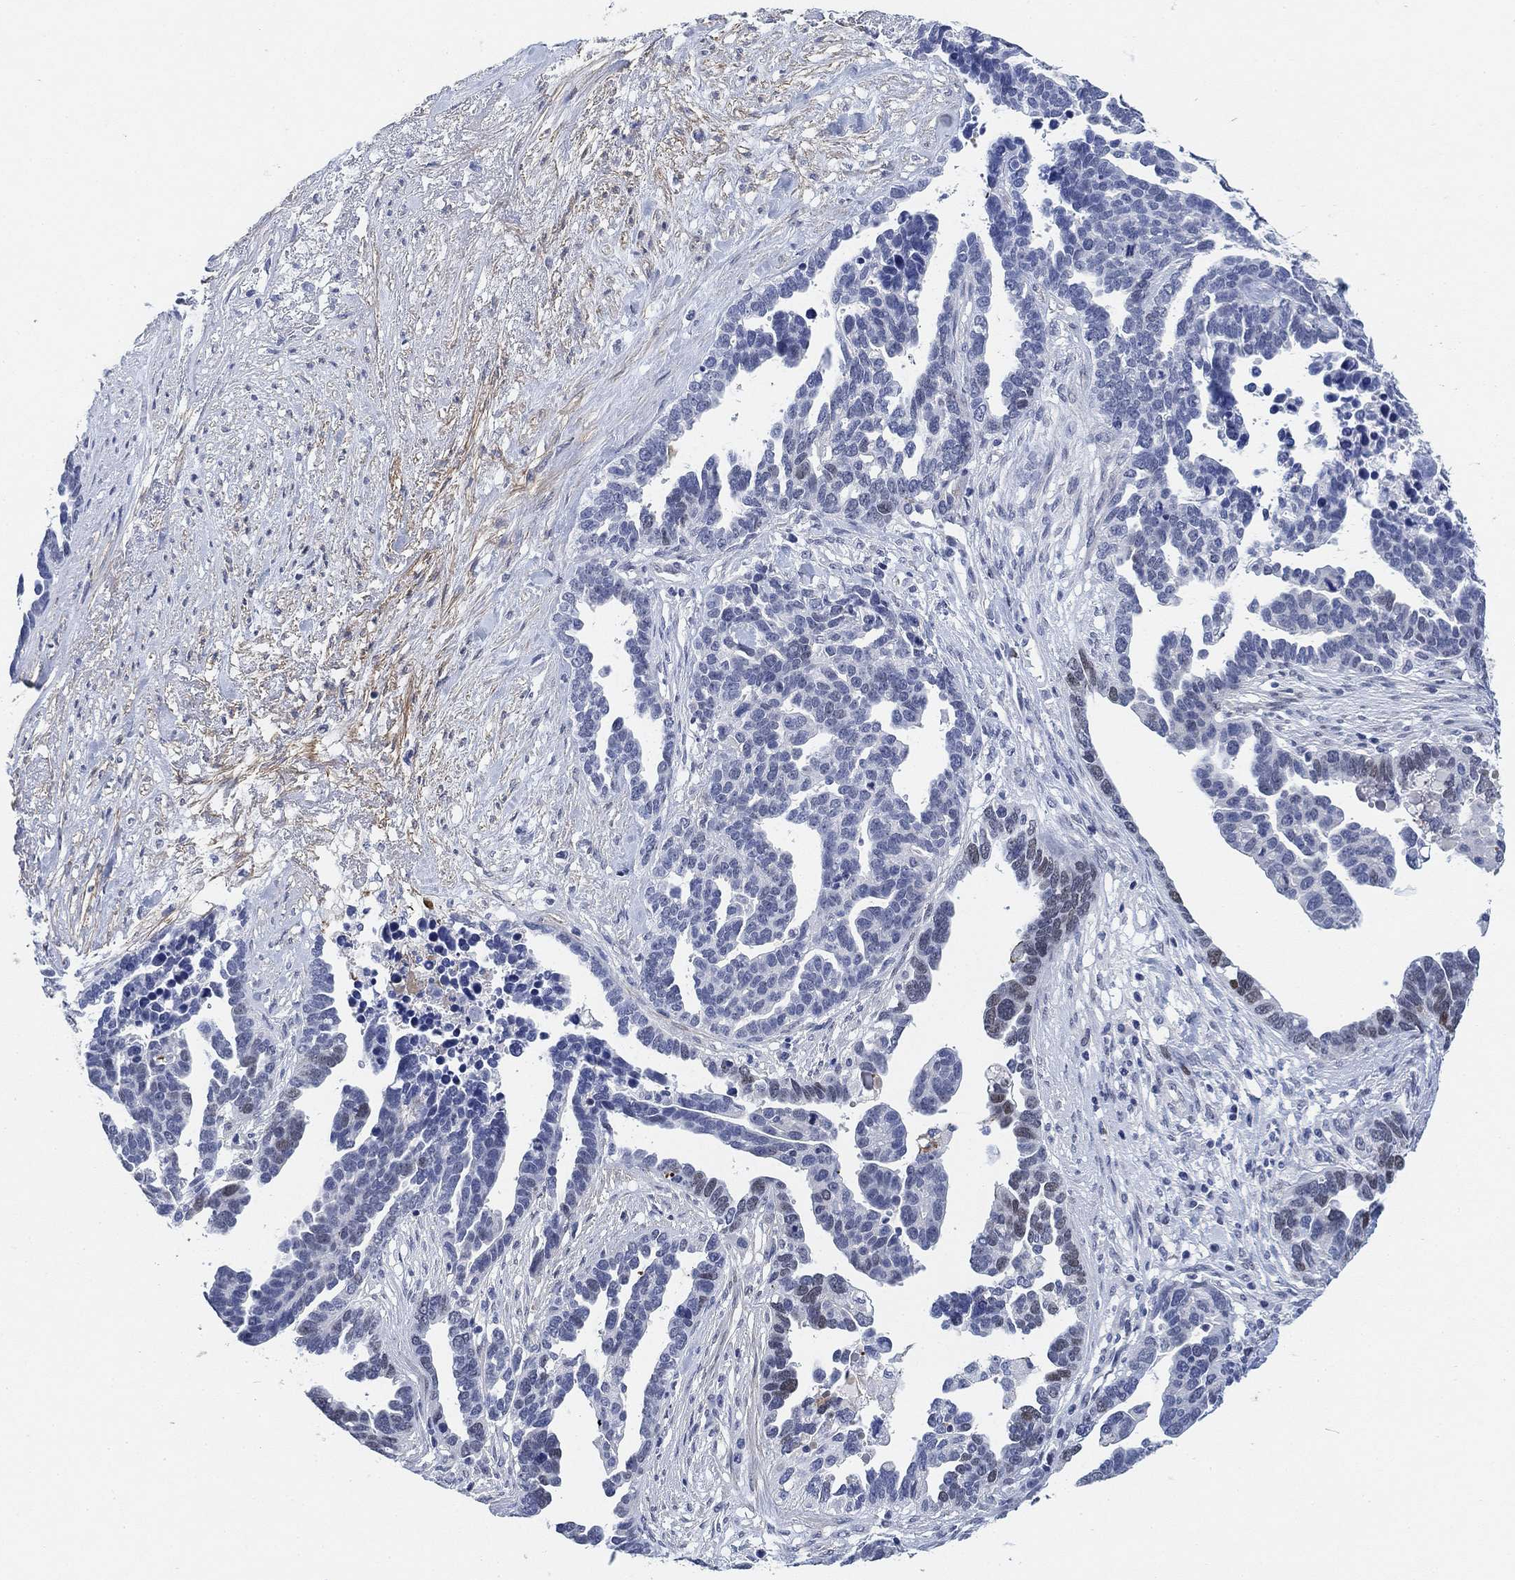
{"staining": {"intensity": "moderate", "quantity": "<25%", "location": "nuclear"}, "tissue": "ovarian cancer", "cell_type": "Tumor cells", "image_type": "cancer", "snomed": [{"axis": "morphology", "description": "Cystadenocarcinoma, serous, NOS"}, {"axis": "topography", "description": "Ovary"}], "caption": "Protein expression analysis of ovarian cancer (serous cystadenocarcinoma) demonstrates moderate nuclear staining in approximately <25% of tumor cells.", "gene": "PAX6", "patient": {"sex": "female", "age": 54}}